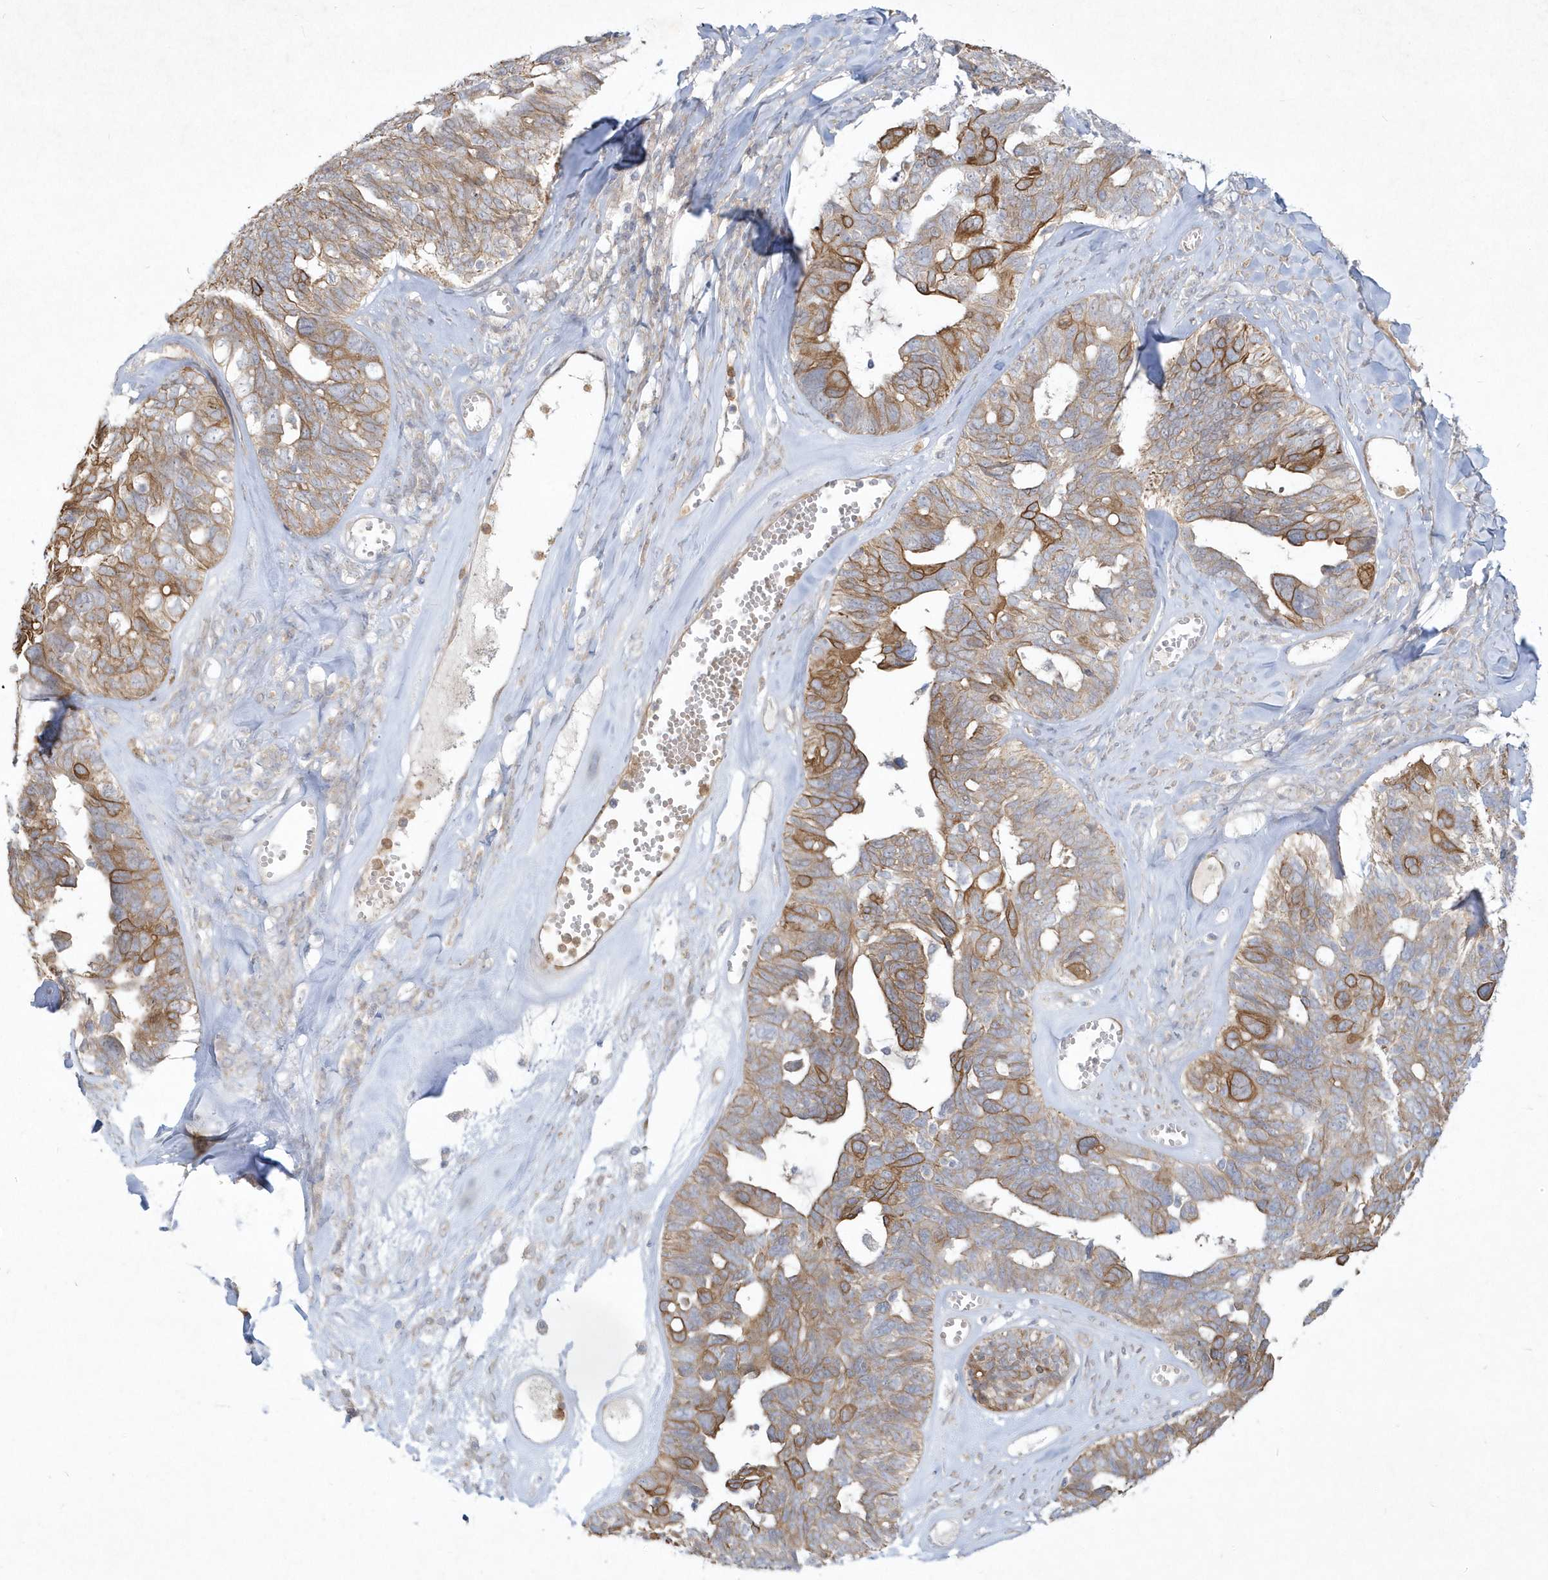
{"staining": {"intensity": "moderate", "quantity": ">75%", "location": "cytoplasmic/membranous"}, "tissue": "ovarian cancer", "cell_type": "Tumor cells", "image_type": "cancer", "snomed": [{"axis": "morphology", "description": "Cystadenocarcinoma, serous, NOS"}, {"axis": "topography", "description": "Ovary"}], "caption": "IHC of ovarian cancer displays medium levels of moderate cytoplasmic/membranous positivity in approximately >75% of tumor cells.", "gene": "LARS1", "patient": {"sex": "female", "age": 79}}